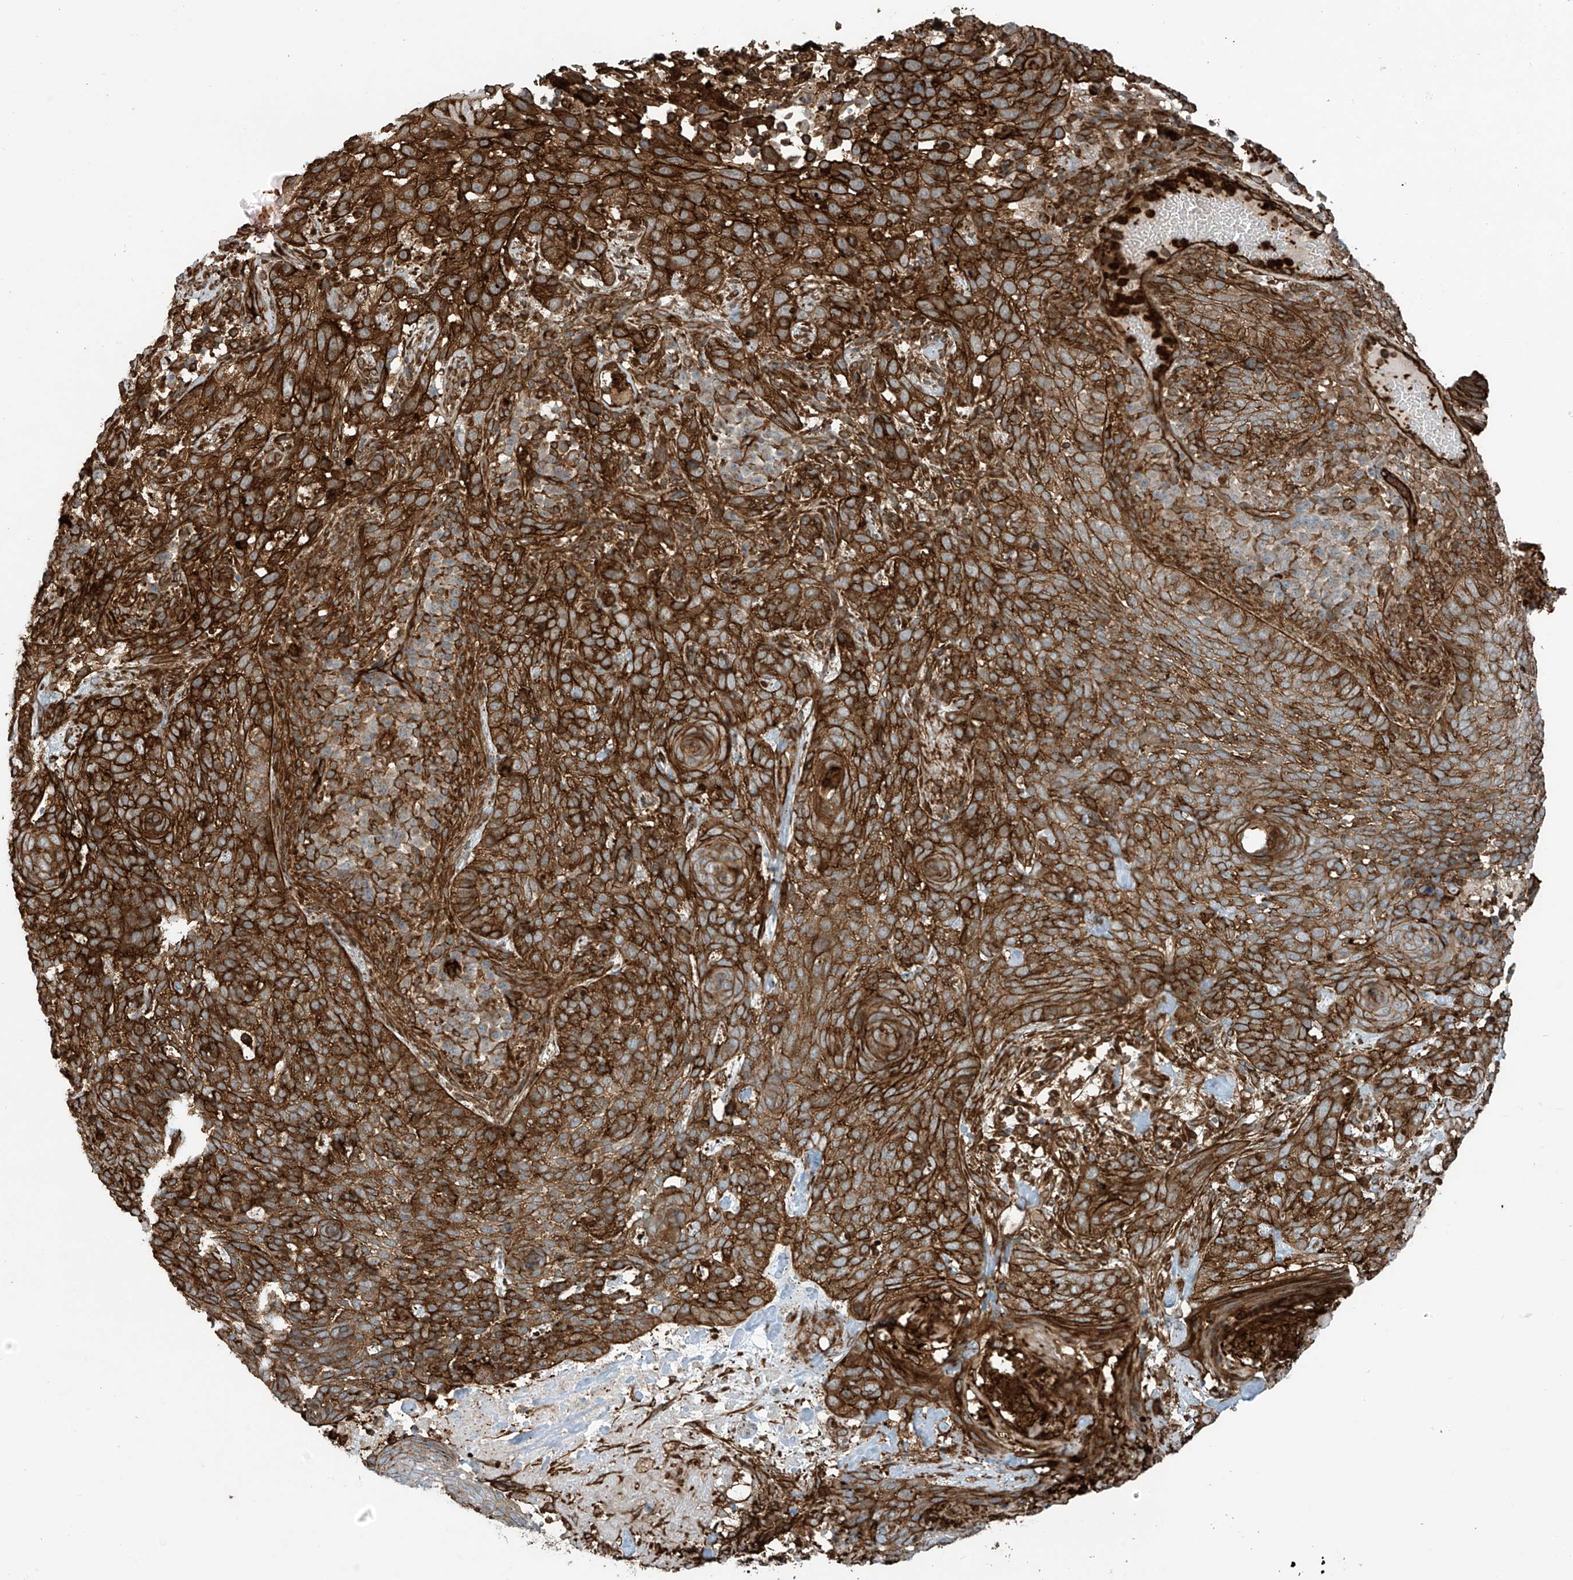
{"staining": {"intensity": "strong", "quantity": ">75%", "location": "cytoplasmic/membranous"}, "tissue": "skin cancer", "cell_type": "Tumor cells", "image_type": "cancer", "snomed": [{"axis": "morphology", "description": "Basal cell carcinoma"}, {"axis": "topography", "description": "Skin"}], "caption": "A photomicrograph of human skin basal cell carcinoma stained for a protein demonstrates strong cytoplasmic/membranous brown staining in tumor cells. Using DAB (3,3'-diaminobenzidine) (brown) and hematoxylin (blue) stains, captured at high magnification using brightfield microscopy.", "gene": "SLC9A2", "patient": {"sex": "female", "age": 64}}